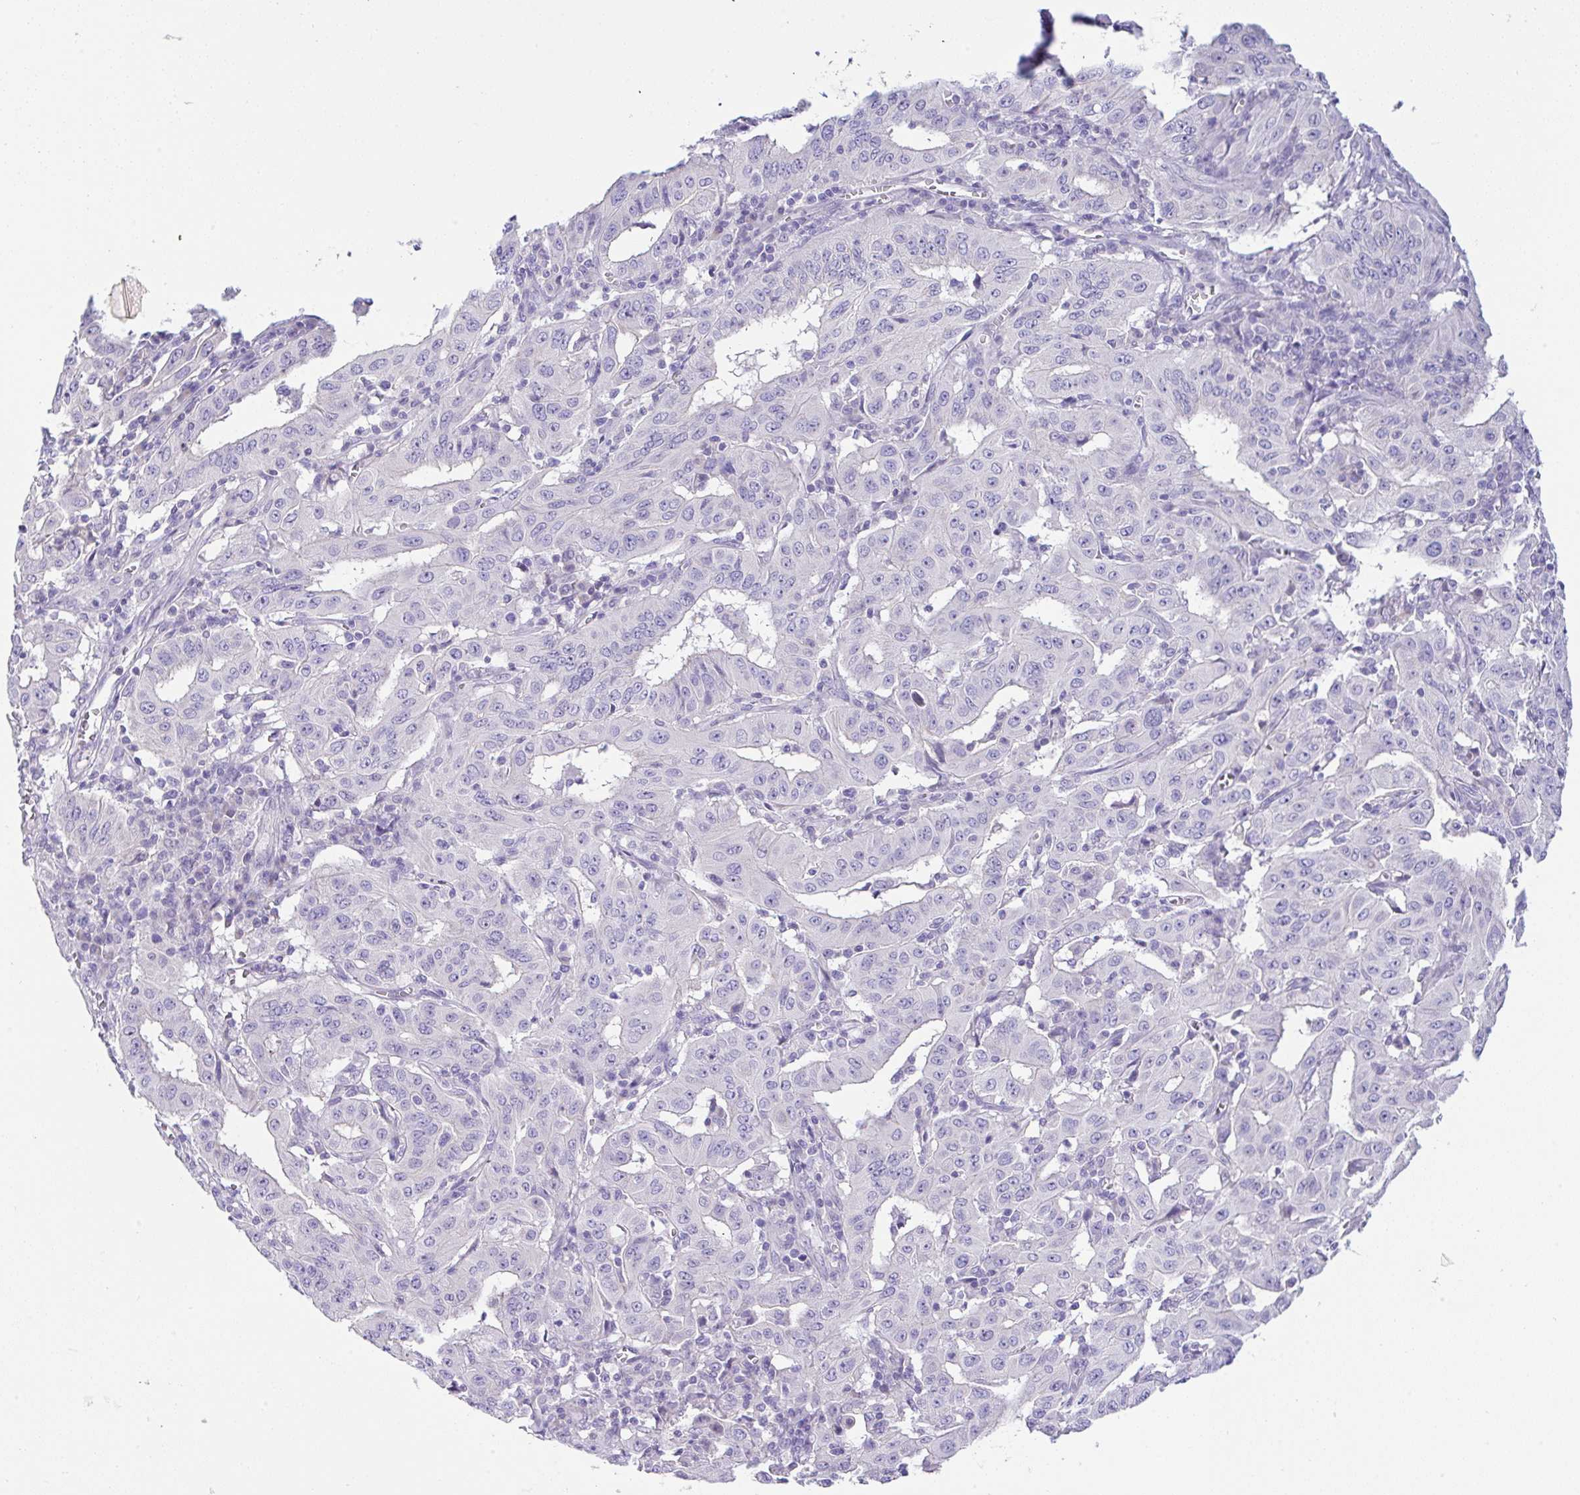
{"staining": {"intensity": "negative", "quantity": "none", "location": "none"}, "tissue": "pancreatic cancer", "cell_type": "Tumor cells", "image_type": "cancer", "snomed": [{"axis": "morphology", "description": "Adenocarcinoma, NOS"}, {"axis": "topography", "description": "Pancreas"}], "caption": "DAB immunohistochemical staining of pancreatic cancer (adenocarcinoma) demonstrates no significant expression in tumor cells. (Immunohistochemistry (ihc), brightfield microscopy, high magnification).", "gene": "SERPINE3", "patient": {"sex": "male", "age": 63}}